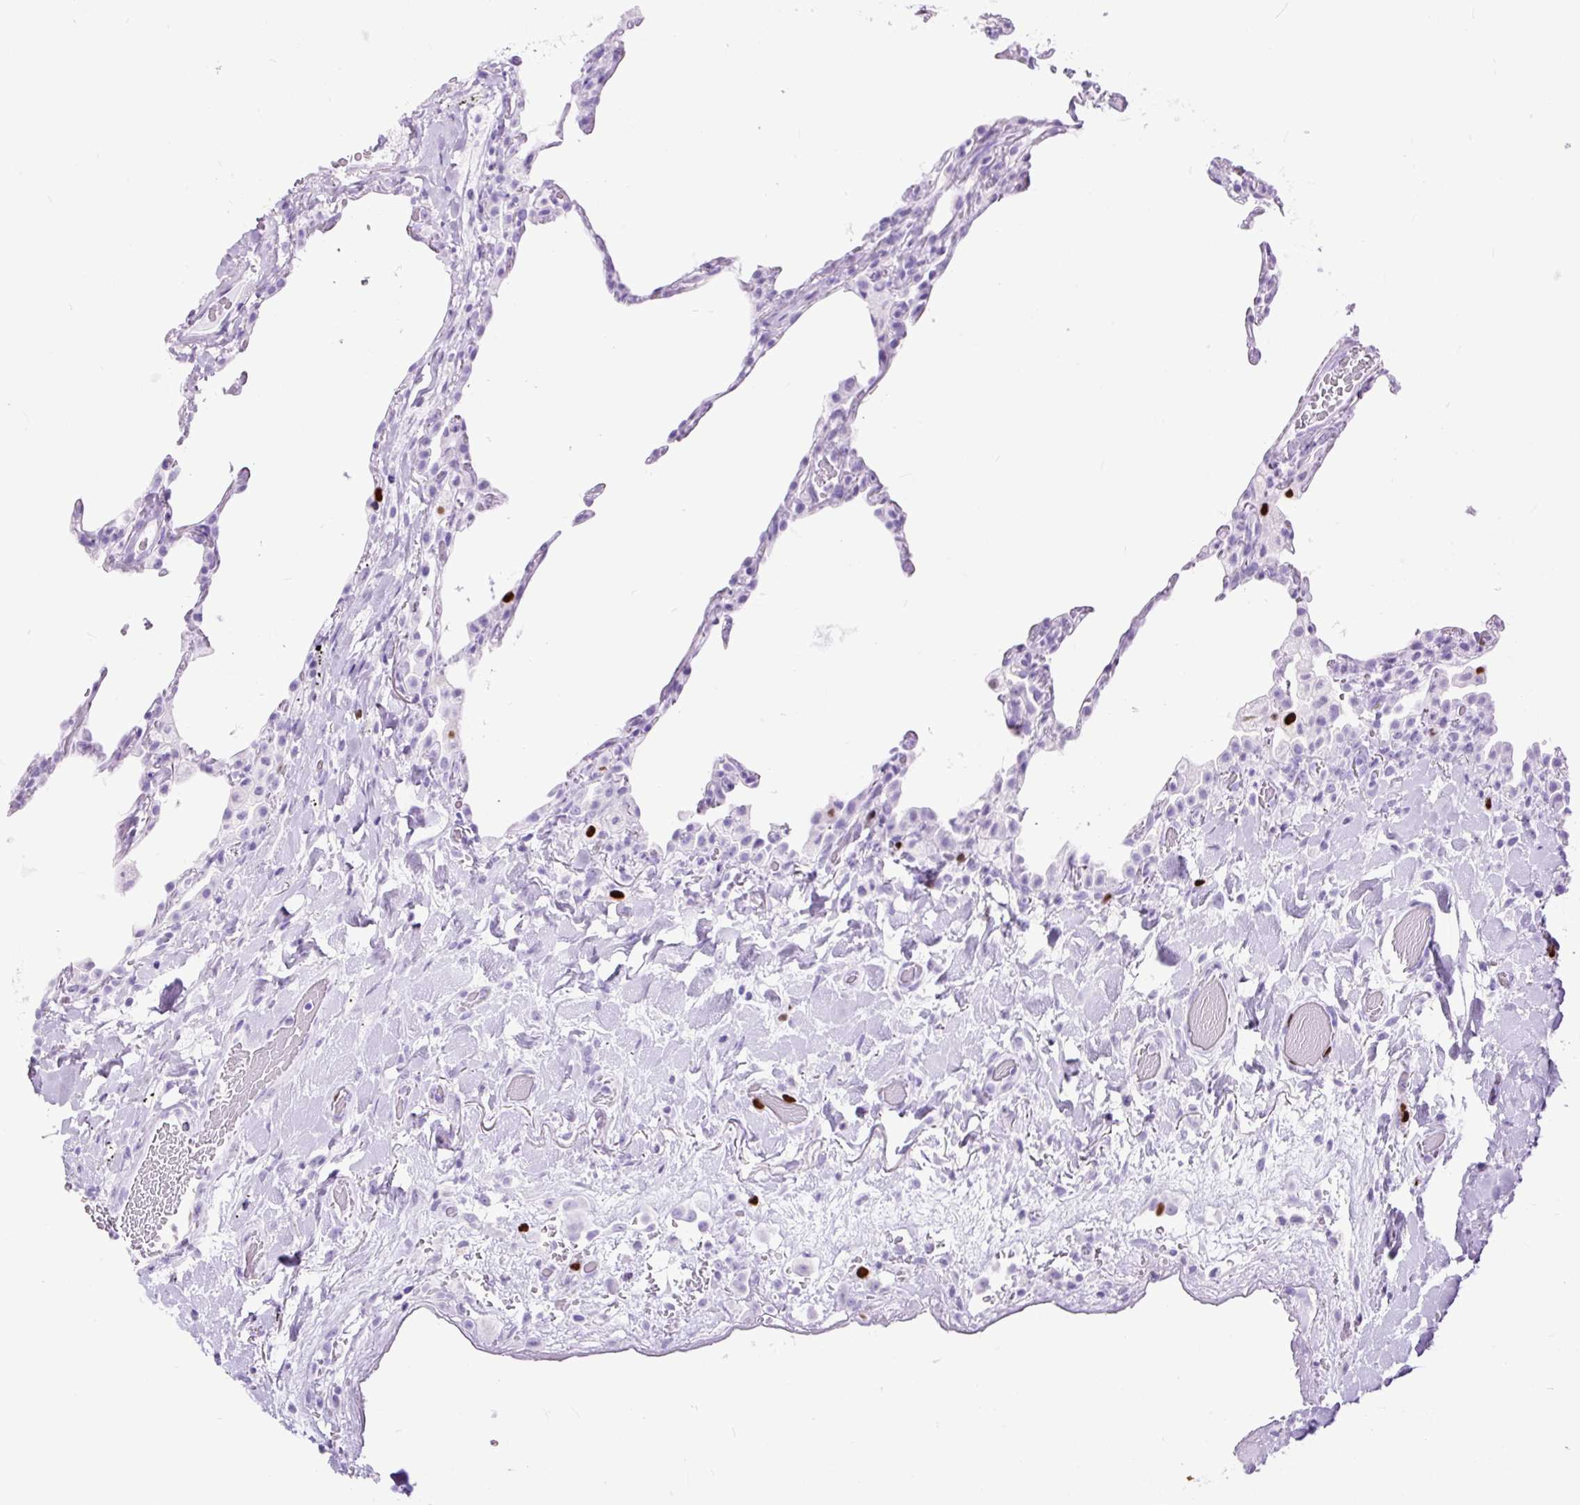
{"staining": {"intensity": "negative", "quantity": "none", "location": "none"}, "tissue": "lung", "cell_type": "Alveolar cells", "image_type": "normal", "snomed": [{"axis": "morphology", "description": "Normal tissue, NOS"}, {"axis": "topography", "description": "Lung"}], "caption": "Unremarkable lung was stained to show a protein in brown. There is no significant positivity in alveolar cells. (DAB immunohistochemistry (IHC), high magnification).", "gene": "RACGAP1", "patient": {"sex": "female", "age": 57}}